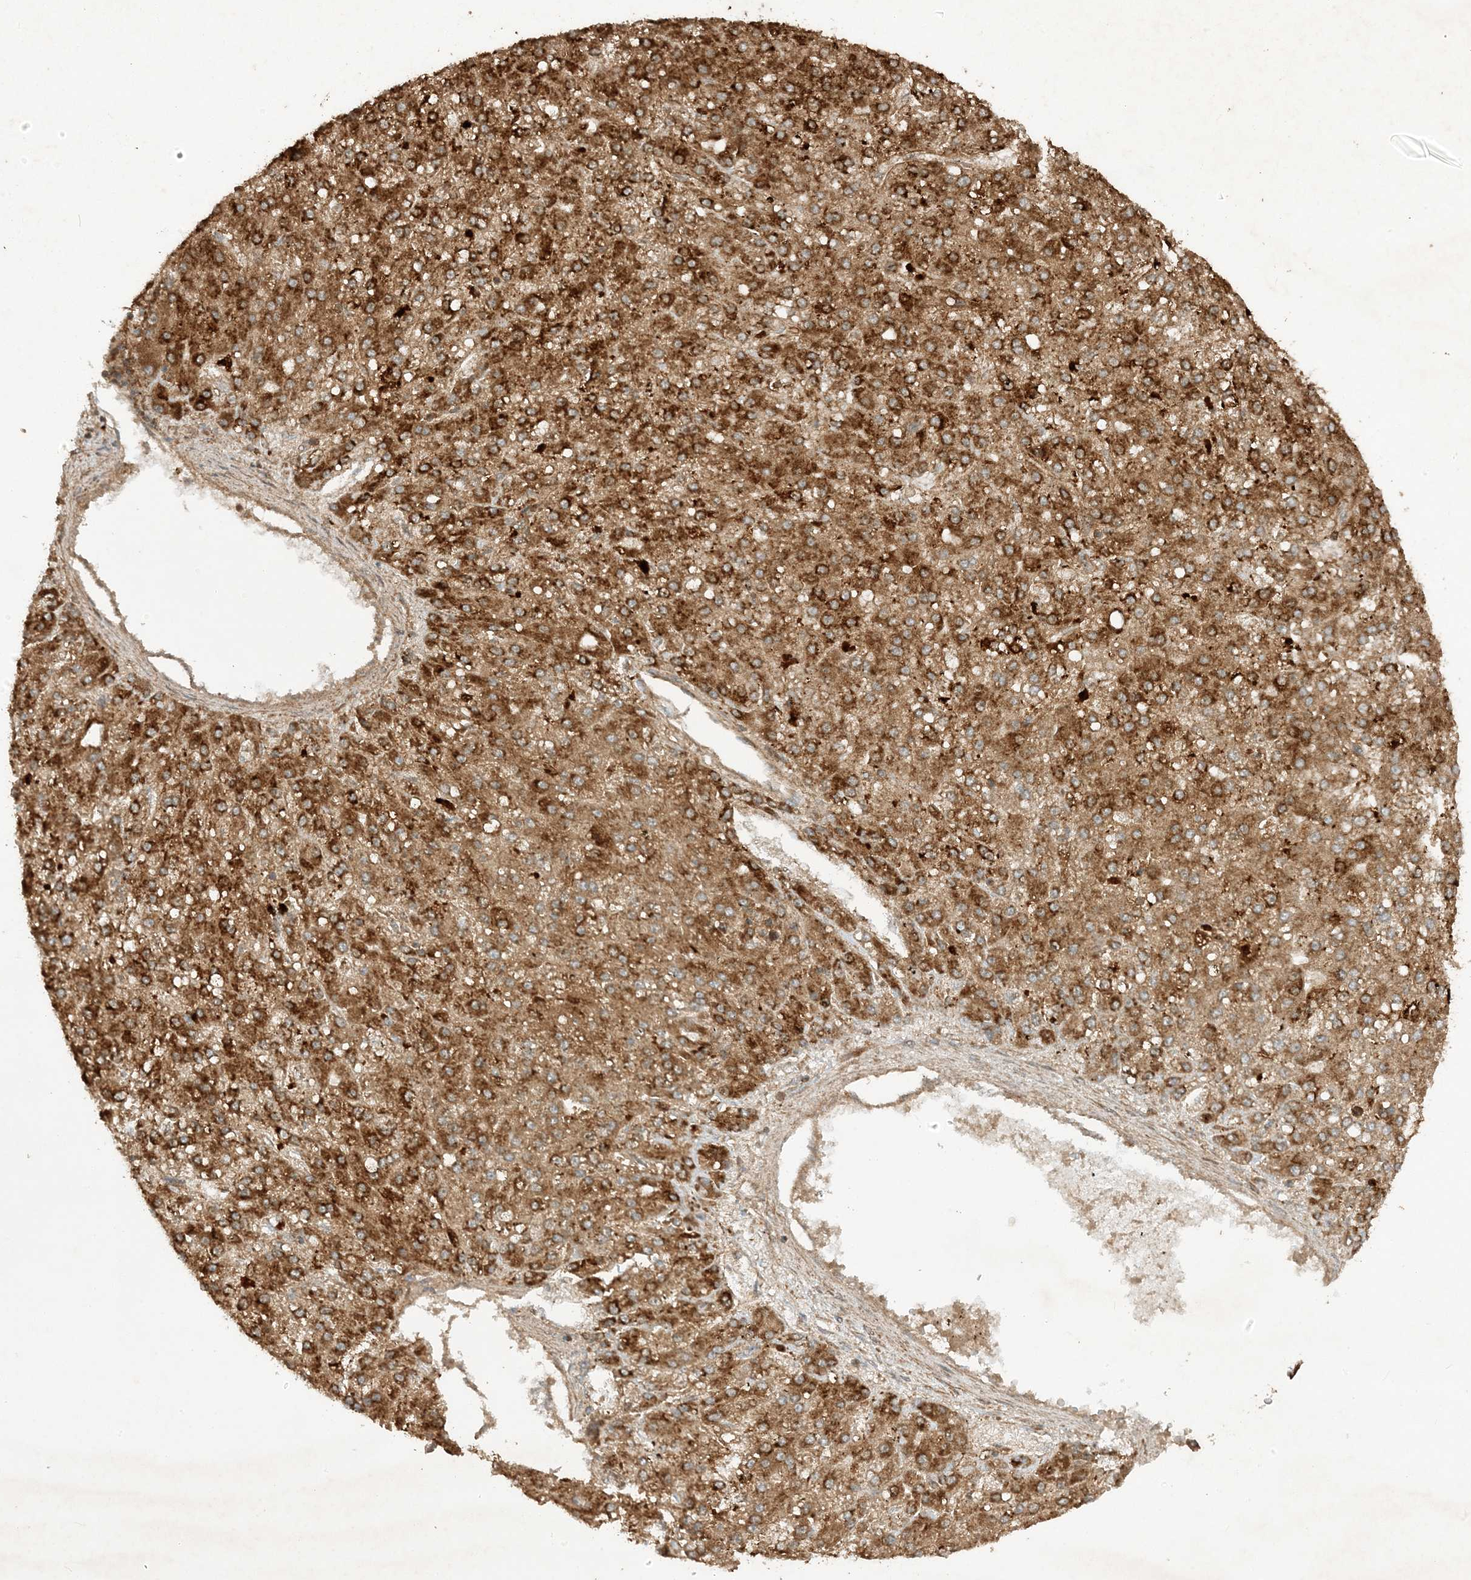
{"staining": {"intensity": "strong", "quantity": "25%-75%", "location": "cytoplasmic/membranous"}, "tissue": "liver cancer", "cell_type": "Tumor cells", "image_type": "cancer", "snomed": [{"axis": "morphology", "description": "Carcinoma, Hepatocellular, NOS"}, {"axis": "topography", "description": "Liver"}], "caption": "A high-resolution image shows immunohistochemistry staining of liver hepatocellular carcinoma, which shows strong cytoplasmic/membranous positivity in about 25%-75% of tumor cells. (Brightfield microscopy of DAB IHC at high magnification).", "gene": "XRN1", "patient": {"sex": "male", "age": 67}}